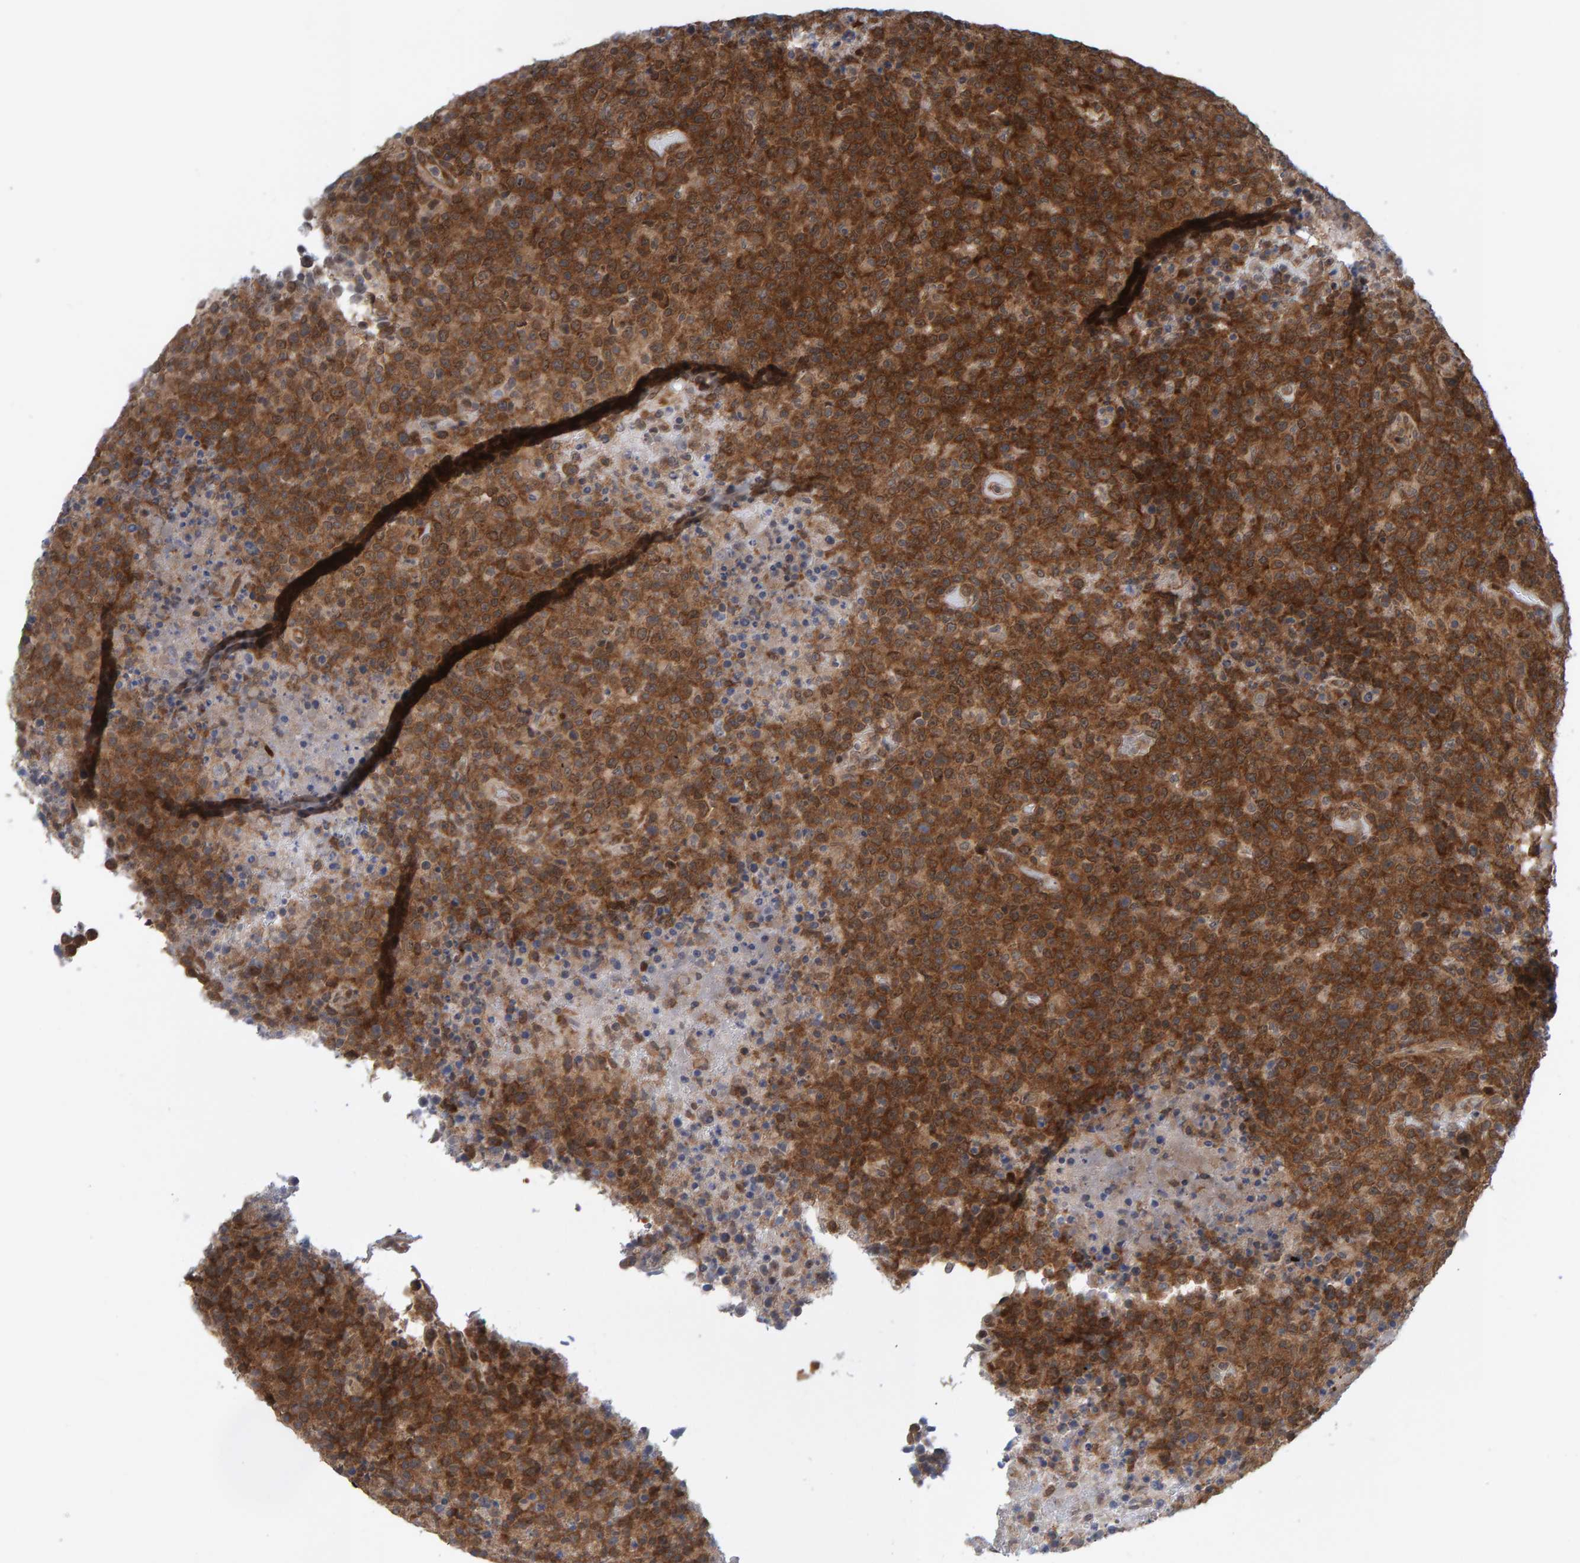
{"staining": {"intensity": "strong", "quantity": ">75%", "location": "cytoplasmic/membranous"}, "tissue": "lymphoma", "cell_type": "Tumor cells", "image_type": "cancer", "snomed": [{"axis": "morphology", "description": "Malignant lymphoma, non-Hodgkin's type, High grade"}, {"axis": "topography", "description": "Lymph node"}], "caption": "Malignant lymphoma, non-Hodgkin's type (high-grade) tissue displays strong cytoplasmic/membranous staining in about >75% of tumor cells, visualized by immunohistochemistry. Immunohistochemistry stains the protein of interest in brown and the nuclei are stained blue.", "gene": "ZNF366", "patient": {"sex": "male", "age": 13}}